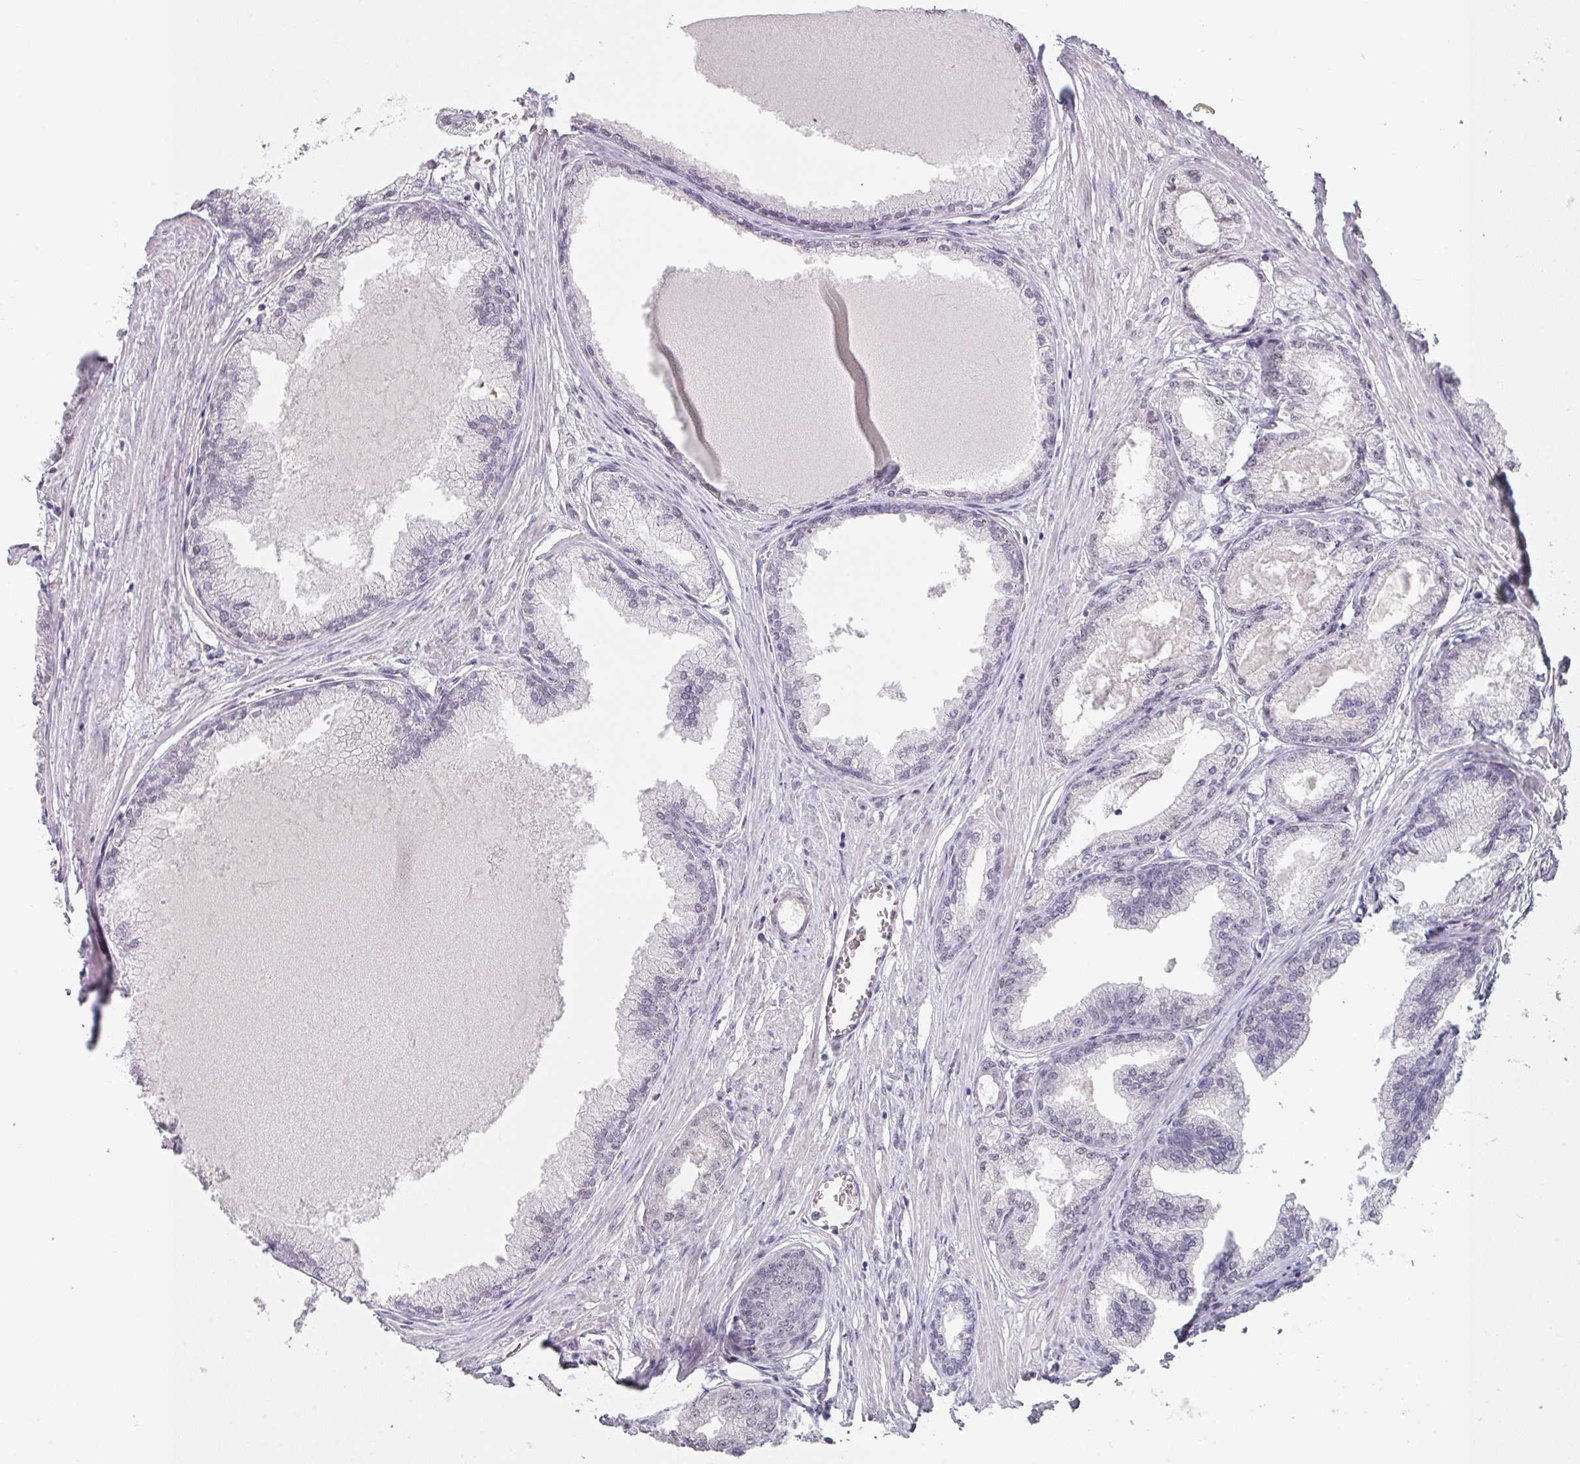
{"staining": {"intensity": "negative", "quantity": "none", "location": "none"}, "tissue": "prostate cancer", "cell_type": "Tumor cells", "image_type": "cancer", "snomed": [{"axis": "morphology", "description": "Adenocarcinoma, Low grade"}, {"axis": "topography", "description": "Prostate"}], "caption": "High magnification brightfield microscopy of prostate cancer (adenocarcinoma (low-grade)) stained with DAB (brown) and counterstained with hematoxylin (blue): tumor cells show no significant positivity.", "gene": "SPRR1A", "patient": {"sex": "male", "age": 63}}